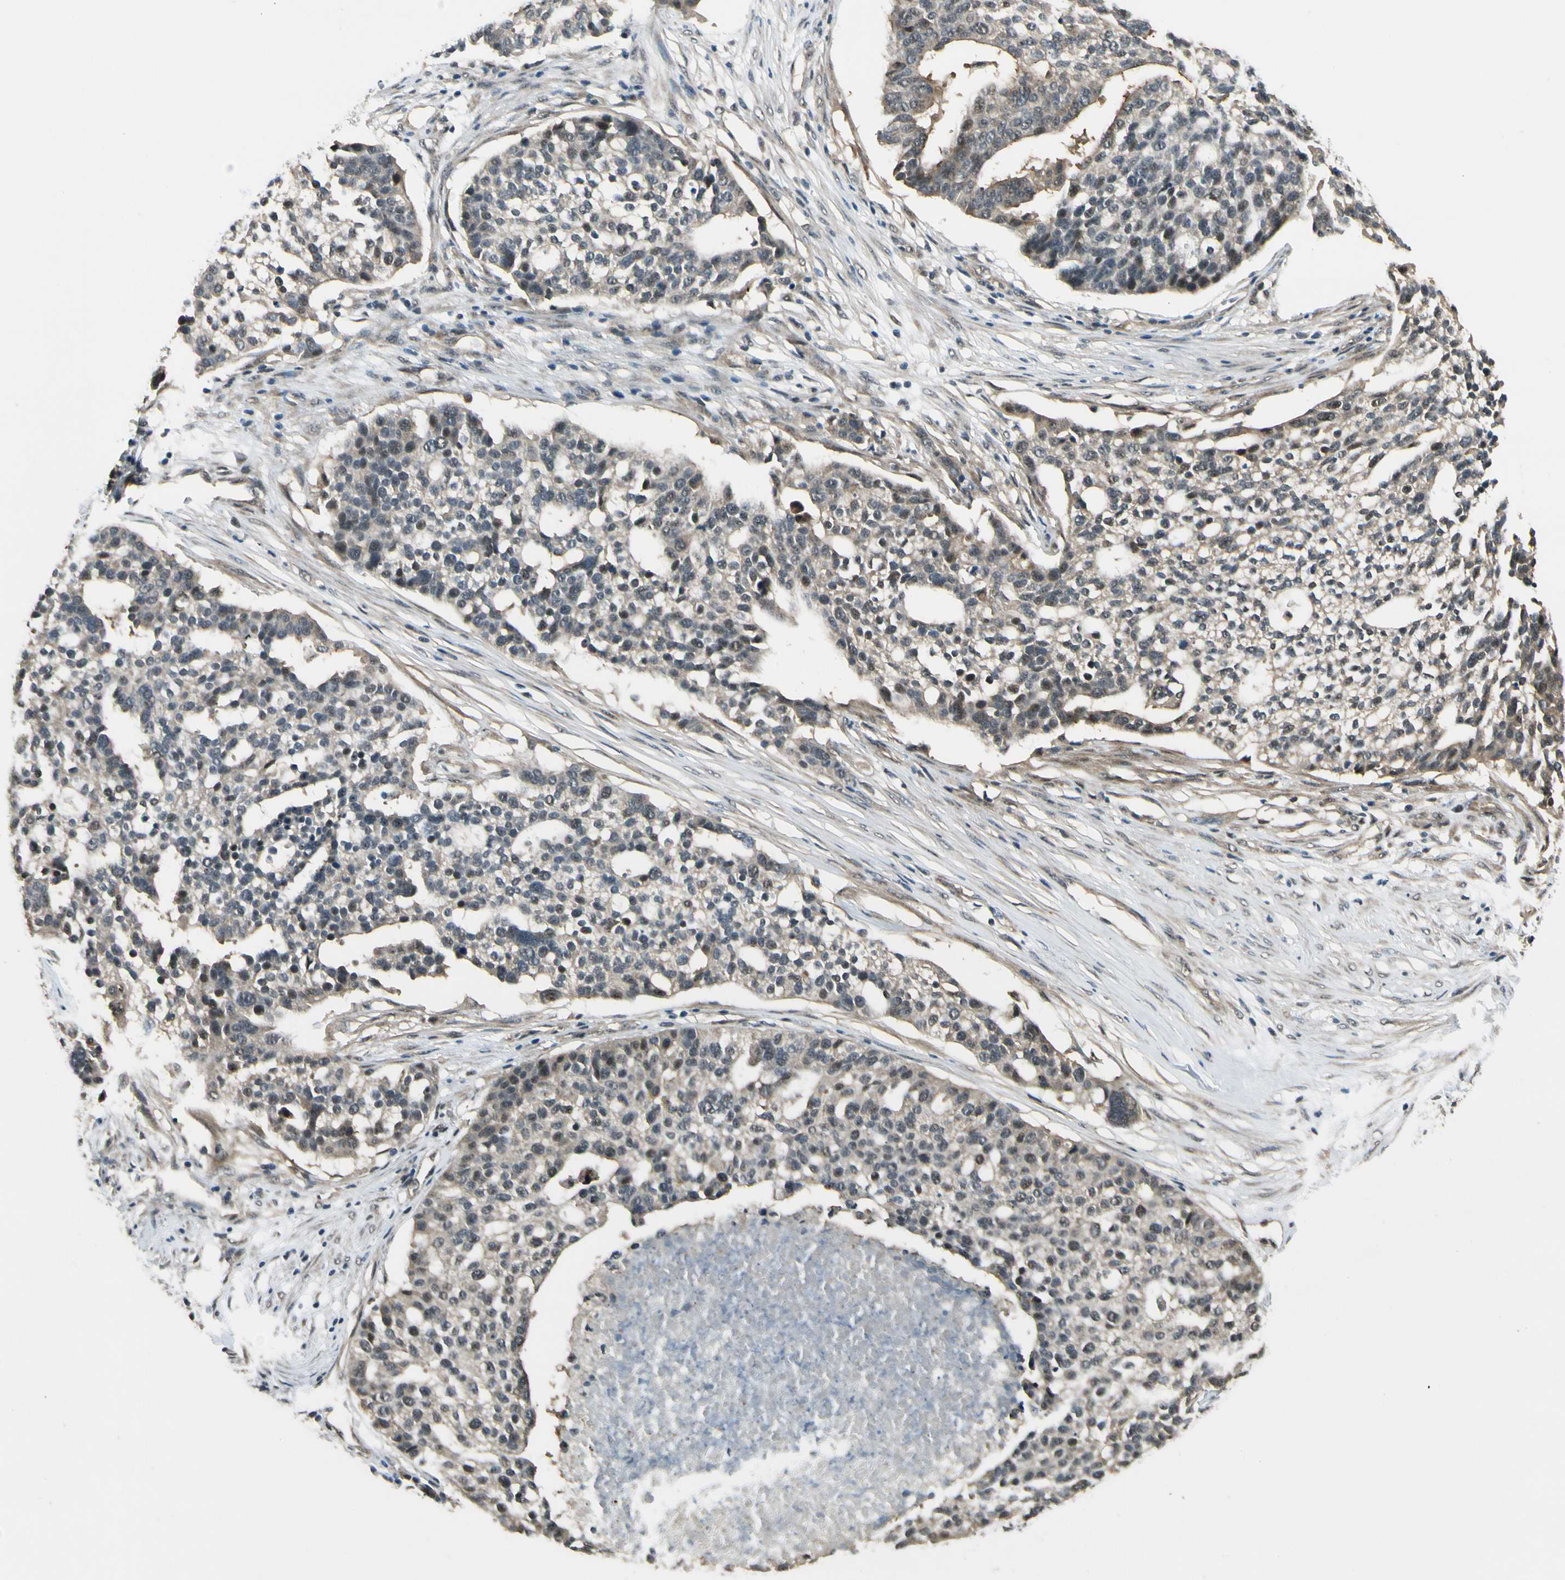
{"staining": {"intensity": "weak", "quantity": ">75%", "location": "cytoplasmic/membranous,nuclear"}, "tissue": "ovarian cancer", "cell_type": "Tumor cells", "image_type": "cancer", "snomed": [{"axis": "morphology", "description": "Cystadenocarcinoma, serous, NOS"}, {"axis": "topography", "description": "Ovary"}], "caption": "Protein expression analysis of human ovarian serous cystadenocarcinoma reveals weak cytoplasmic/membranous and nuclear positivity in about >75% of tumor cells. The staining was performed using DAB (3,3'-diaminobenzidine) to visualize the protein expression in brown, while the nuclei were stained in blue with hematoxylin (Magnification: 20x).", "gene": "MCPH1", "patient": {"sex": "female", "age": 59}}